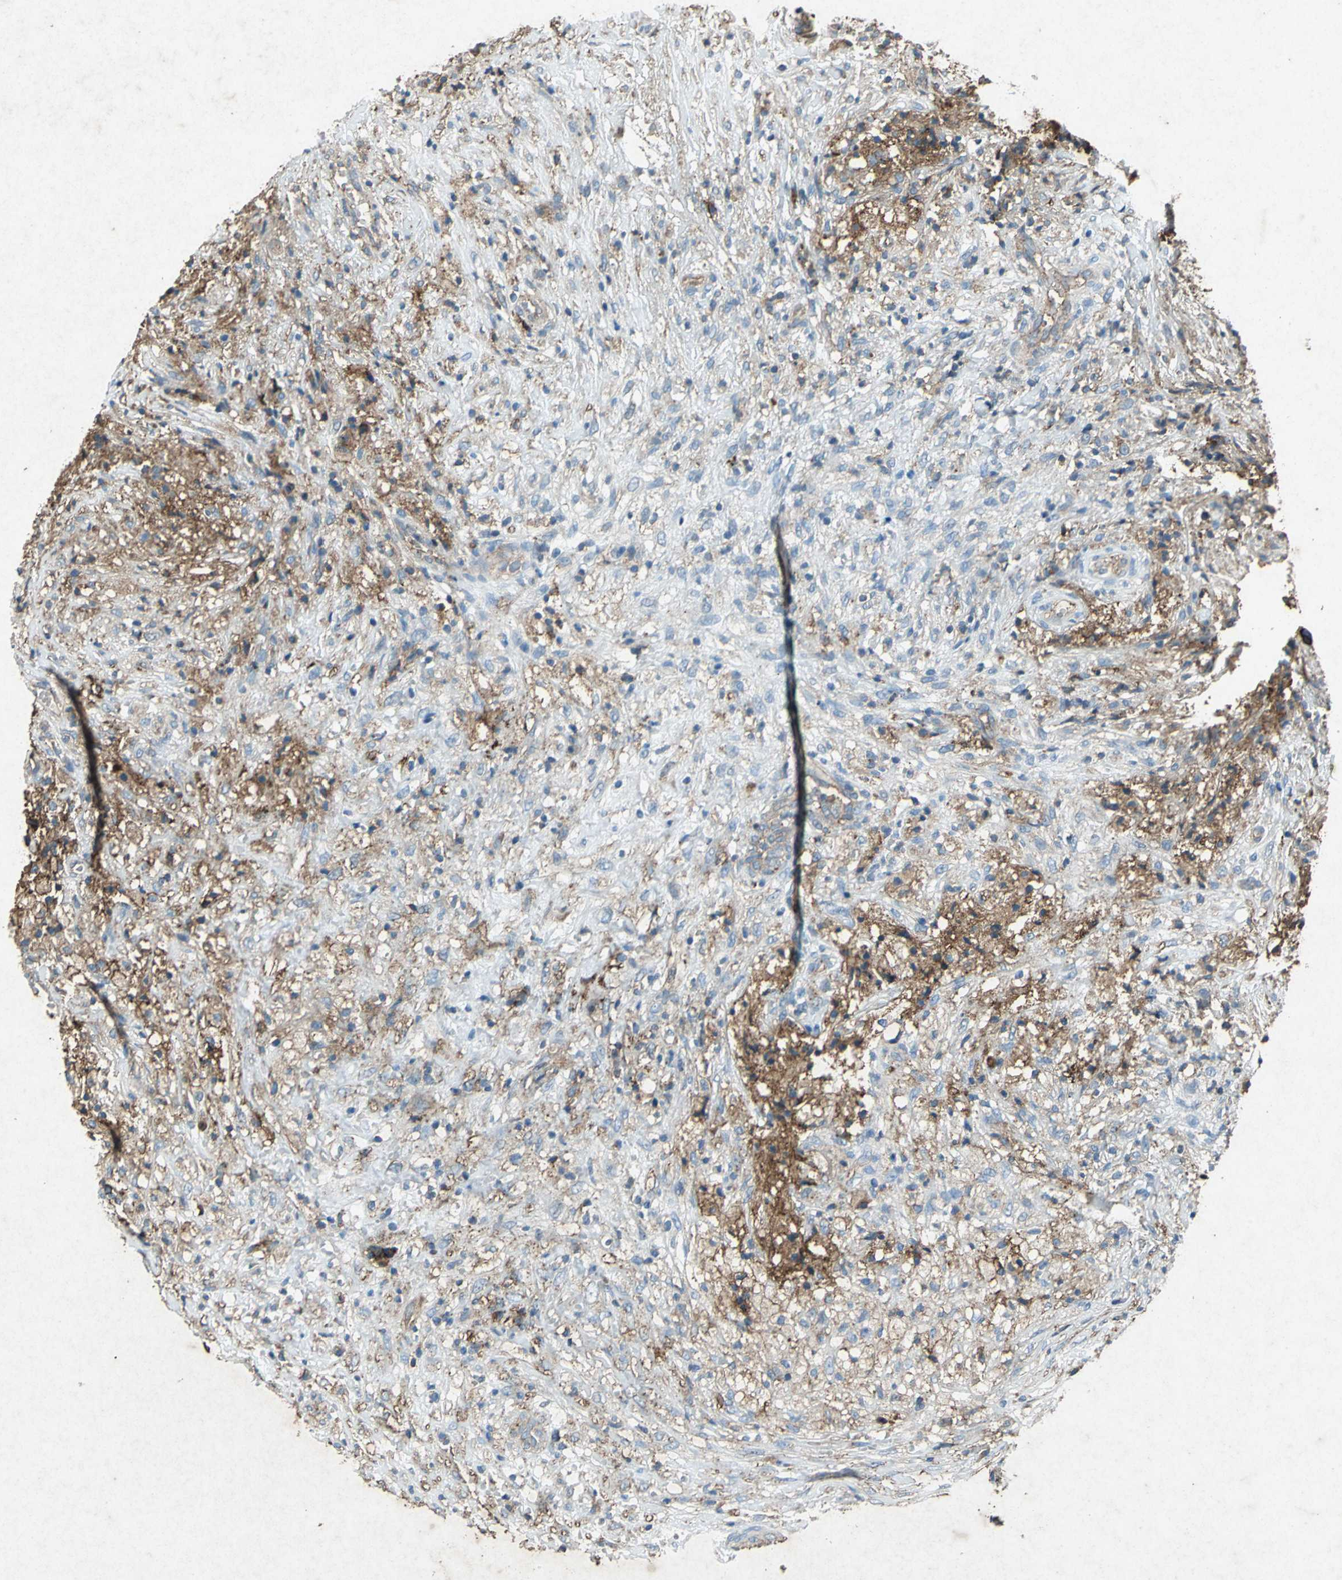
{"staining": {"intensity": "moderate", "quantity": "25%-75%", "location": "cytoplasmic/membranous"}, "tissue": "ovarian cancer", "cell_type": "Tumor cells", "image_type": "cancer", "snomed": [{"axis": "morphology", "description": "Carcinoma, endometroid"}, {"axis": "topography", "description": "Ovary"}], "caption": "Immunohistochemical staining of ovarian endometroid carcinoma exhibits medium levels of moderate cytoplasmic/membranous protein positivity in approximately 25%-75% of tumor cells. Nuclei are stained in blue.", "gene": "CCR6", "patient": {"sex": "female", "age": 42}}